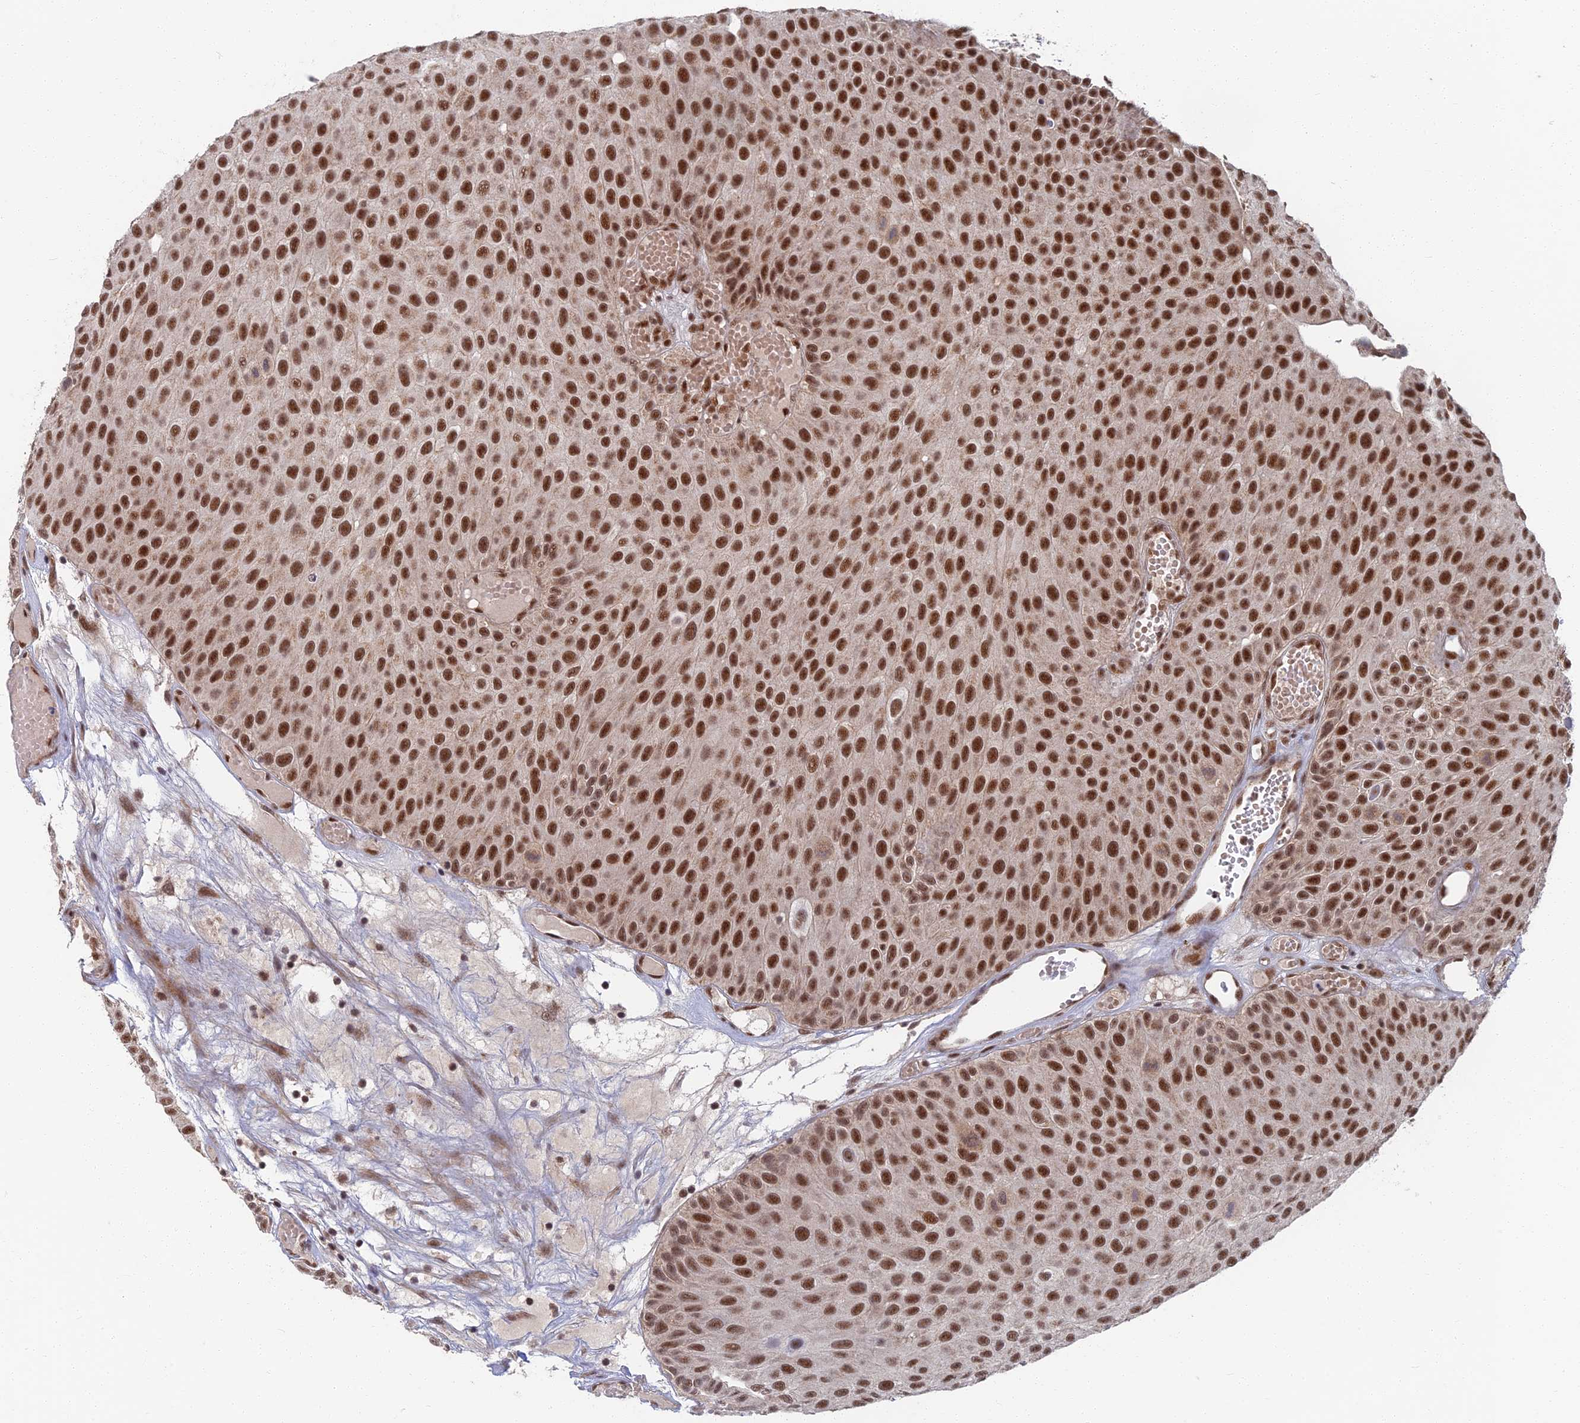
{"staining": {"intensity": "strong", "quantity": ">75%", "location": "nuclear"}, "tissue": "urothelial cancer", "cell_type": "Tumor cells", "image_type": "cancer", "snomed": [{"axis": "morphology", "description": "Urothelial carcinoma, Low grade"}, {"axis": "topography", "description": "Urinary bladder"}], "caption": "This image exhibits IHC staining of human urothelial cancer, with high strong nuclear positivity in approximately >75% of tumor cells.", "gene": "TCEA2", "patient": {"sex": "male", "age": 89}}